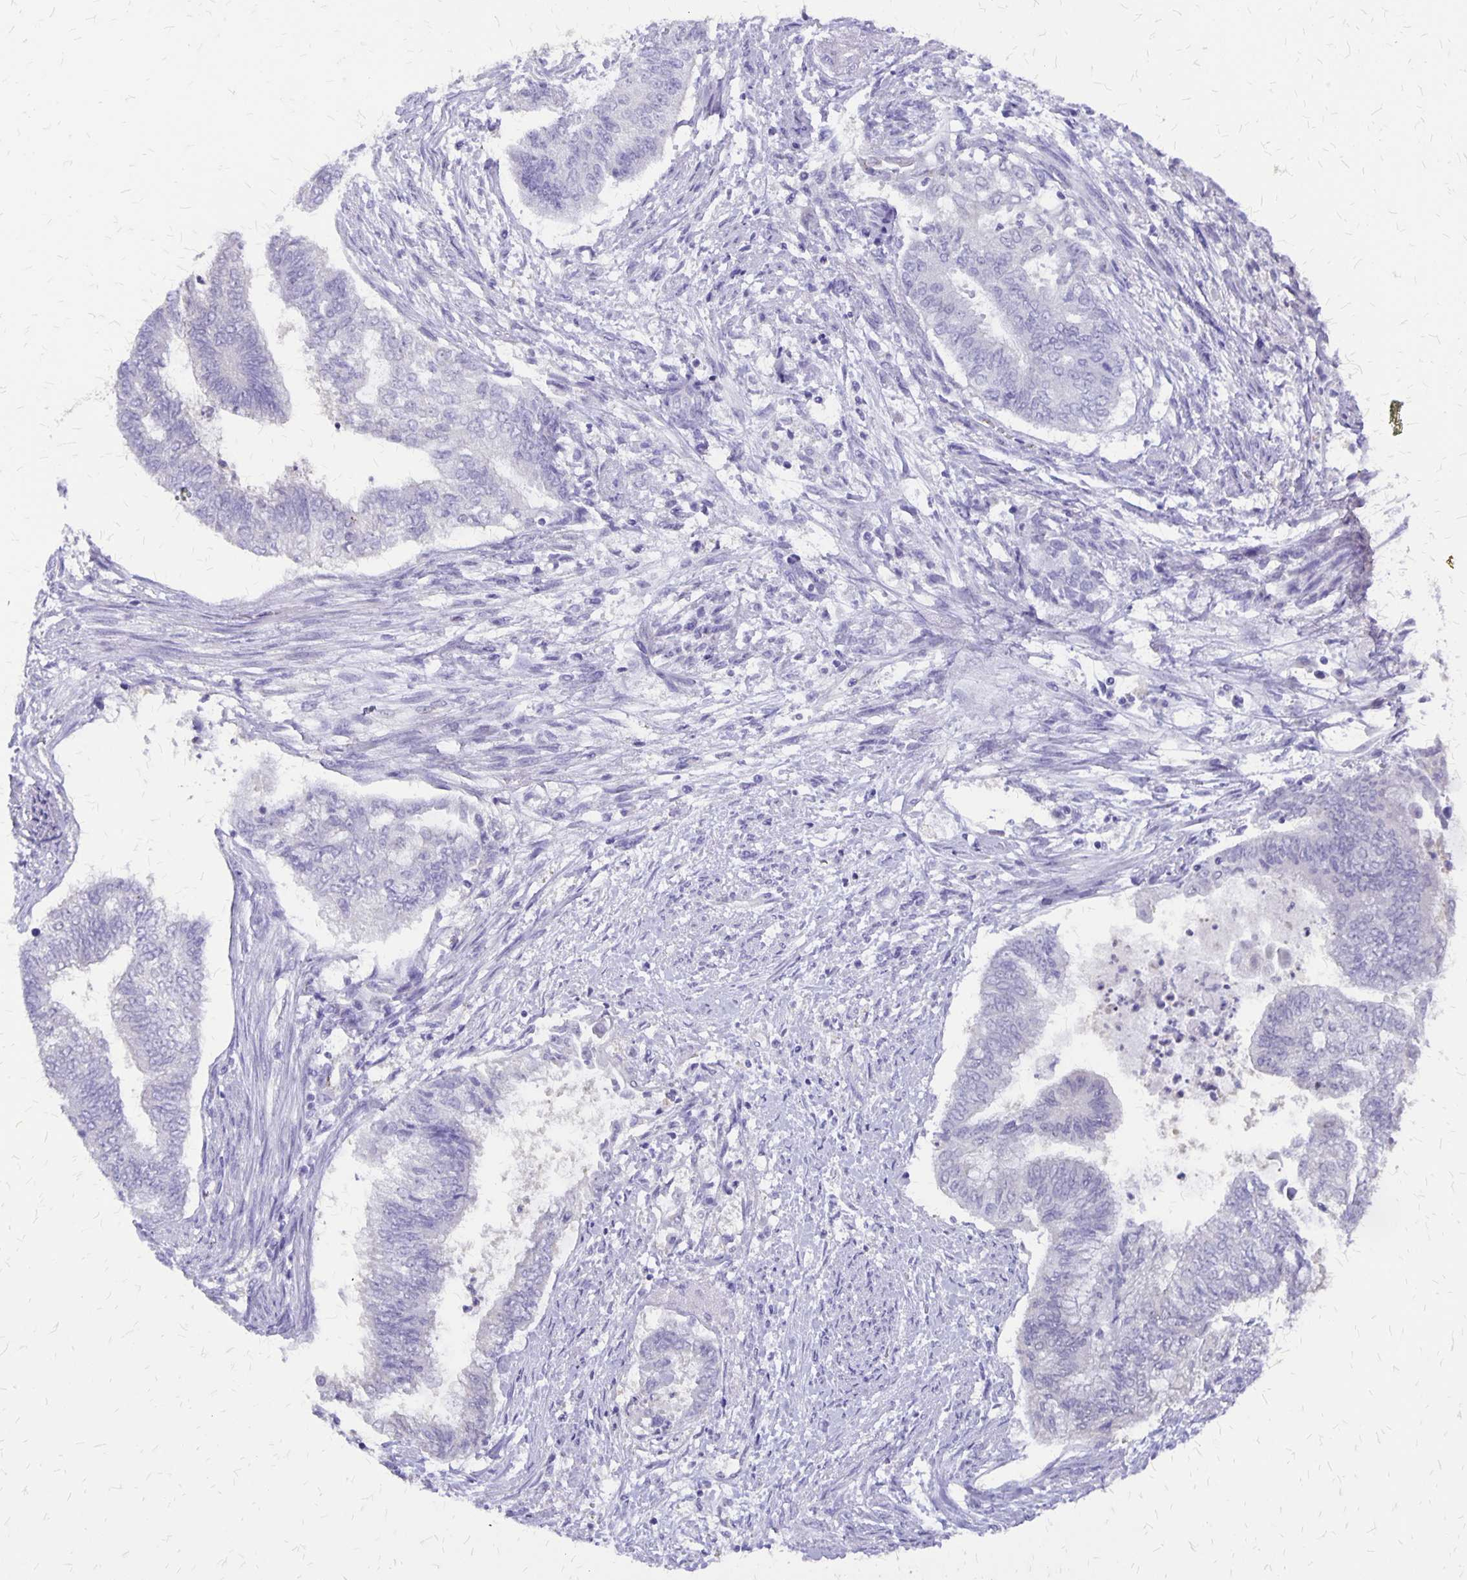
{"staining": {"intensity": "negative", "quantity": "none", "location": "none"}, "tissue": "endometrial cancer", "cell_type": "Tumor cells", "image_type": "cancer", "snomed": [{"axis": "morphology", "description": "Adenocarcinoma, NOS"}, {"axis": "topography", "description": "Endometrium"}], "caption": "Tumor cells are negative for protein expression in human adenocarcinoma (endometrial).", "gene": "SI", "patient": {"sex": "female", "age": 65}}